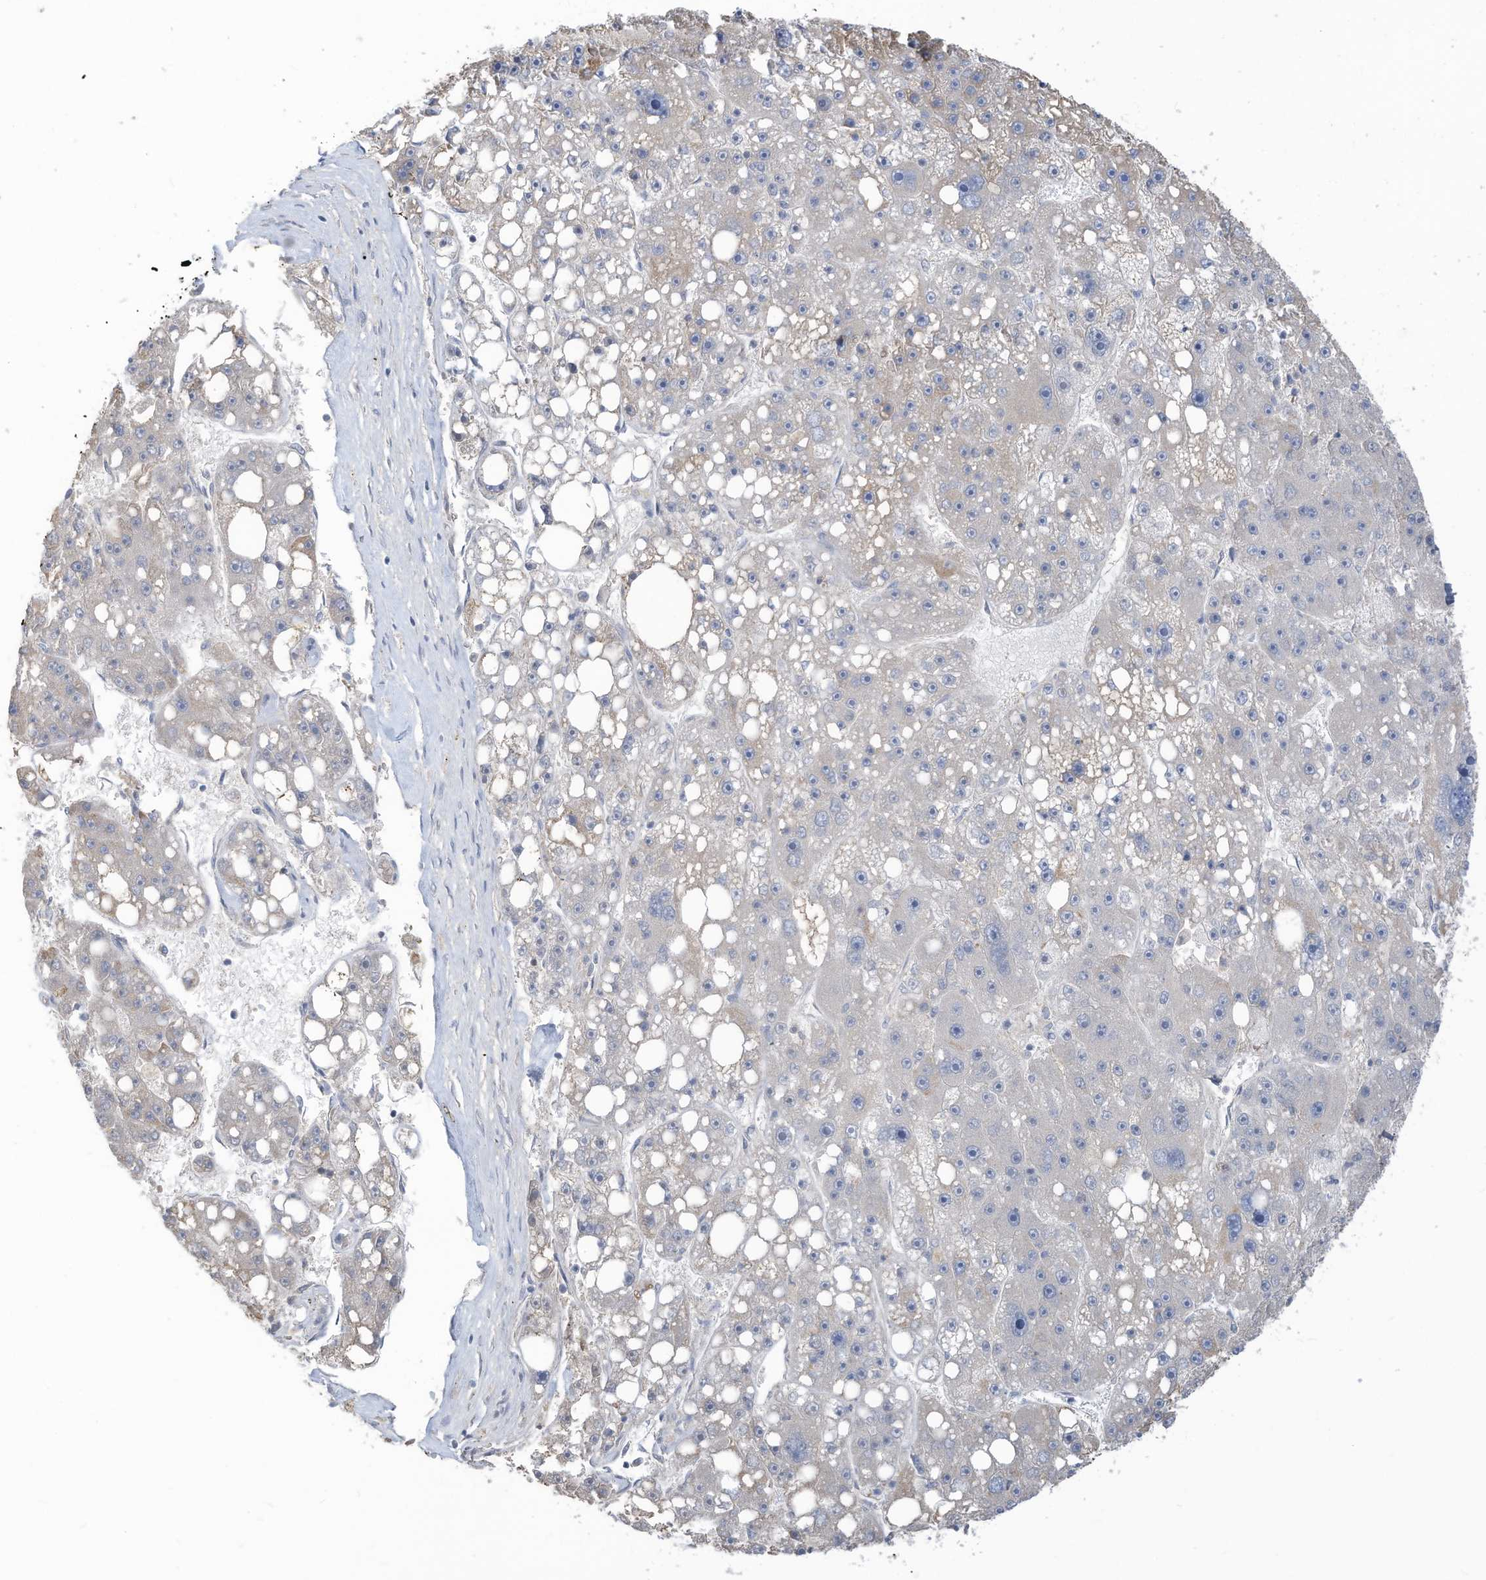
{"staining": {"intensity": "negative", "quantity": "none", "location": "none"}, "tissue": "liver cancer", "cell_type": "Tumor cells", "image_type": "cancer", "snomed": [{"axis": "morphology", "description": "Carcinoma, Hepatocellular, NOS"}, {"axis": "topography", "description": "Liver"}], "caption": "A high-resolution photomicrograph shows IHC staining of liver cancer (hepatocellular carcinoma), which exhibits no significant positivity in tumor cells. The staining was performed using DAB (3,3'-diaminobenzidine) to visualize the protein expression in brown, while the nuclei were stained in blue with hematoxylin (Magnification: 20x).", "gene": "SLC1A5", "patient": {"sex": "female", "age": 61}}